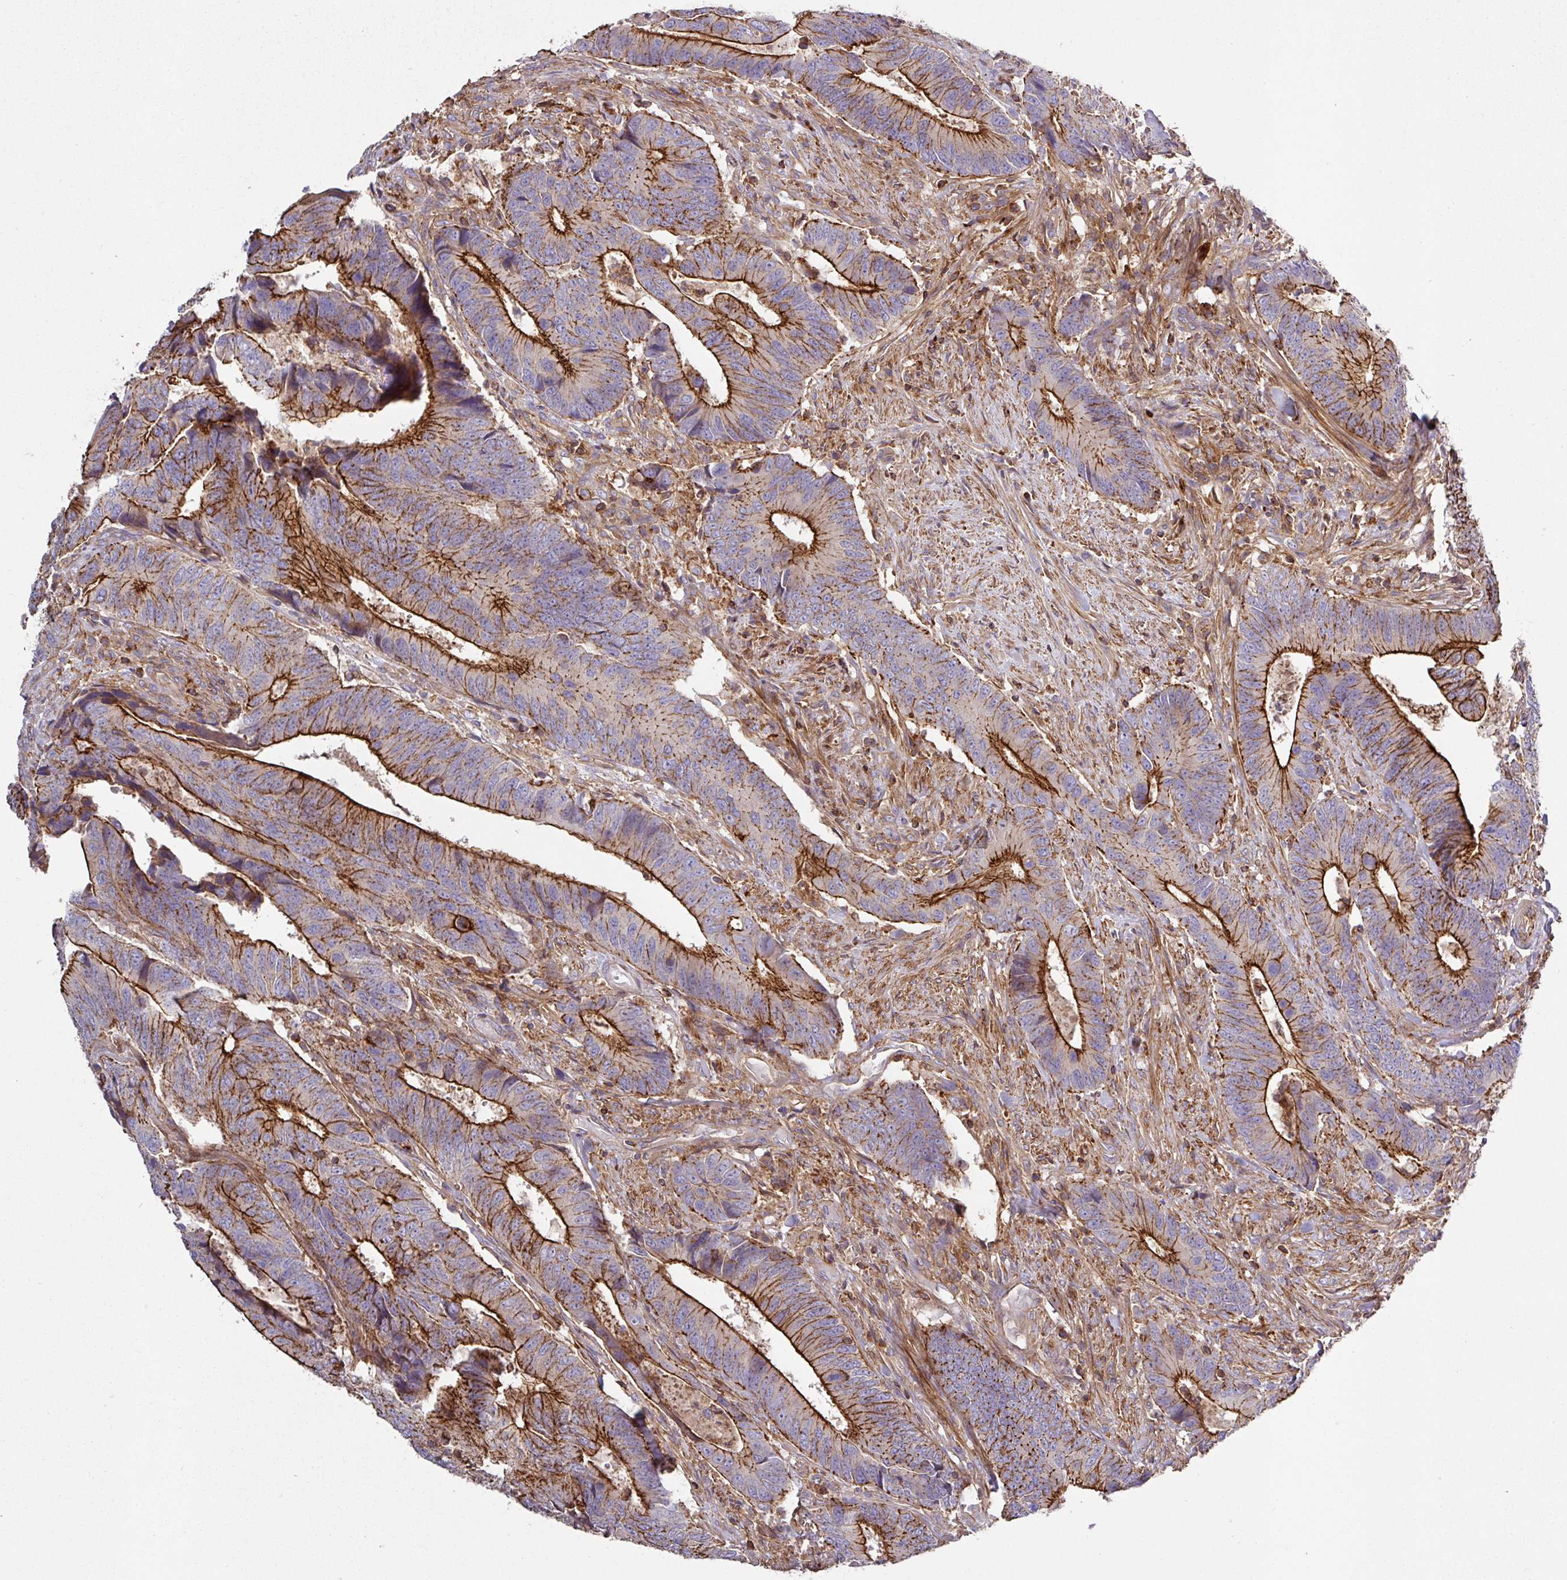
{"staining": {"intensity": "strong", "quantity": "25%-75%", "location": "cytoplasmic/membranous"}, "tissue": "colorectal cancer", "cell_type": "Tumor cells", "image_type": "cancer", "snomed": [{"axis": "morphology", "description": "Adenocarcinoma, NOS"}, {"axis": "topography", "description": "Colon"}], "caption": "Protein staining displays strong cytoplasmic/membranous expression in approximately 25%-75% of tumor cells in colorectal cancer (adenocarcinoma).", "gene": "RIC1", "patient": {"sex": "male", "age": 87}}